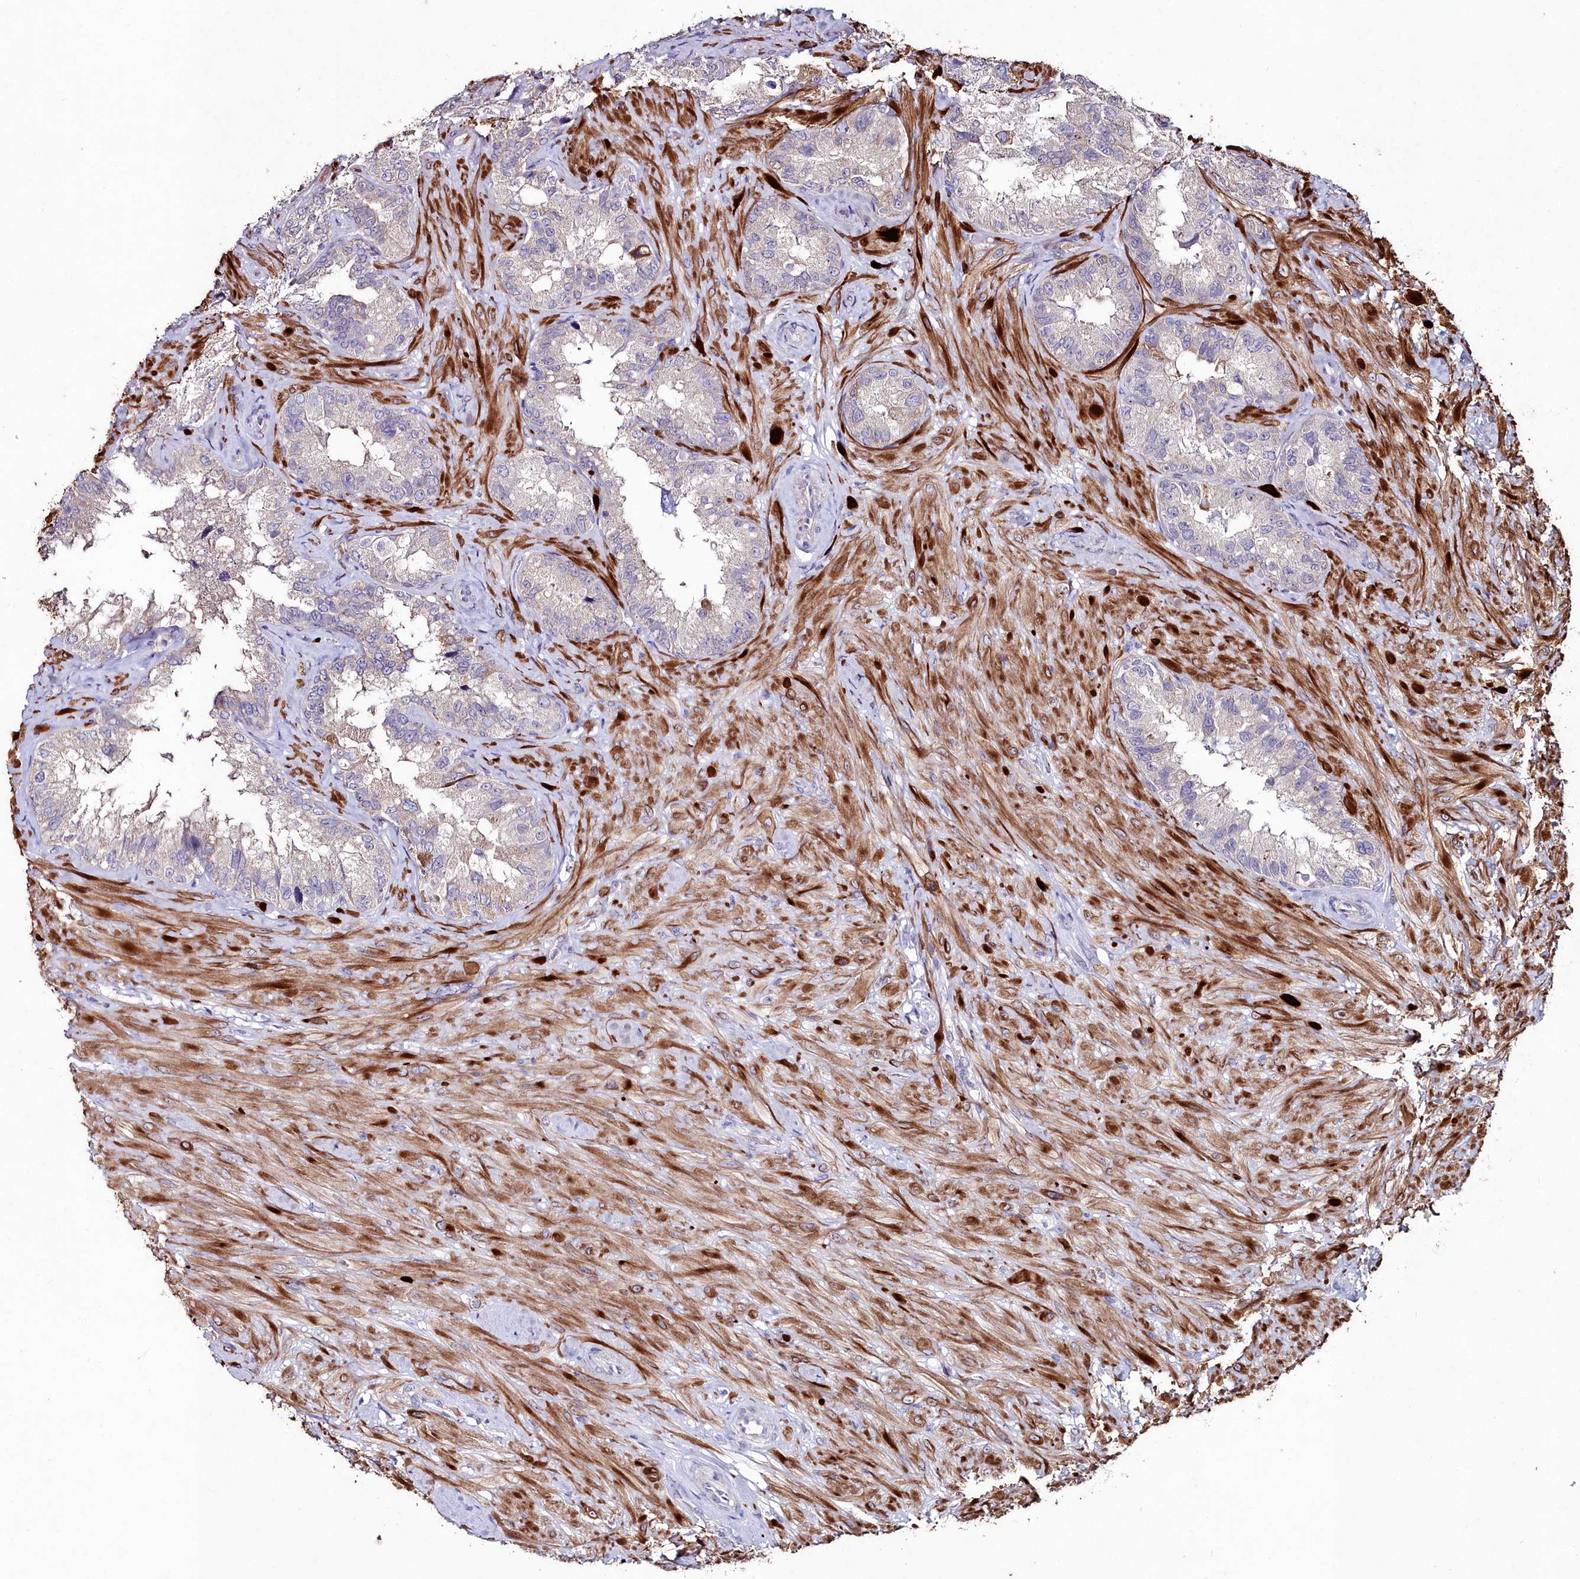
{"staining": {"intensity": "negative", "quantity": "none", "location": "none"}, "tissue": "seminal vesicle", "cell_type": "Glandular cells", "image_type": "normal", "snomed": [{"axis": "morphology", "description": "Normal tissue, NOS"}, {"axis": "topography", "description": "Seminal veicle"}, {"axis": "topography", "description": "Peripheral nerve tissue"}], "caption": "IHC histopathology image of normal seminal vesicle: seminal vesicle stained with DAB shows no significant protein positivity in glandular cells.", "gene": "AMBRA1", "patient": {"sex": "male", "age": 67}}